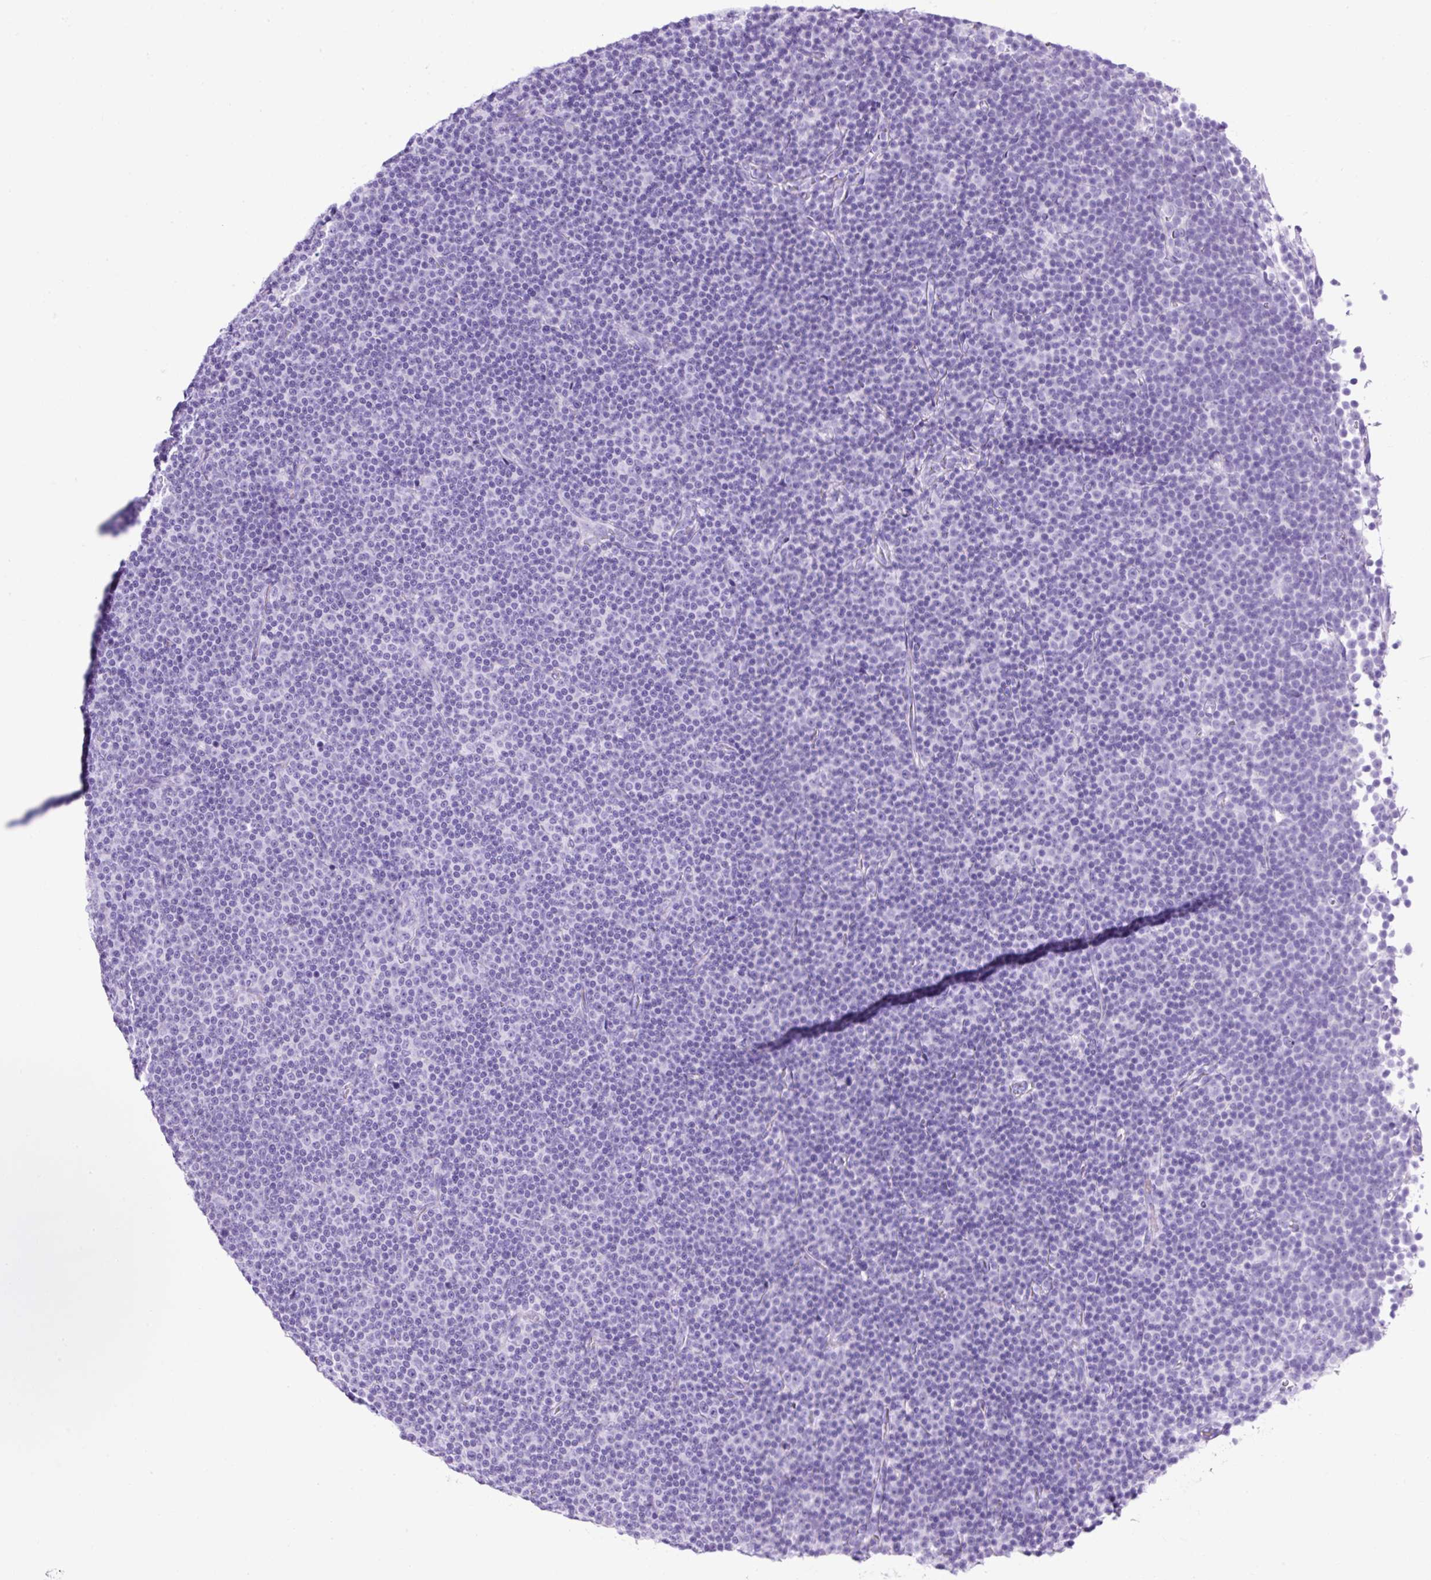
{"staining": {"intensity": "negative", "quantity": "none", "location": "none"}, "tissue": "lymphoma", "cell_type": "Tumor cells", "image_type": "cancer", "snomed": [{"axis": "morphology", "description": "Malignant lymphoma, non-Hodgkin's type, Low grade"}, {"axis": "topography", "description": "Lymph node"}], "caption": "An immunohistochemistry image of lymphoma is shown. There is no staining in tumor cells of lymphoma.", "gene": "KRT12", "patient": {"sex": "female", "age": 67}}